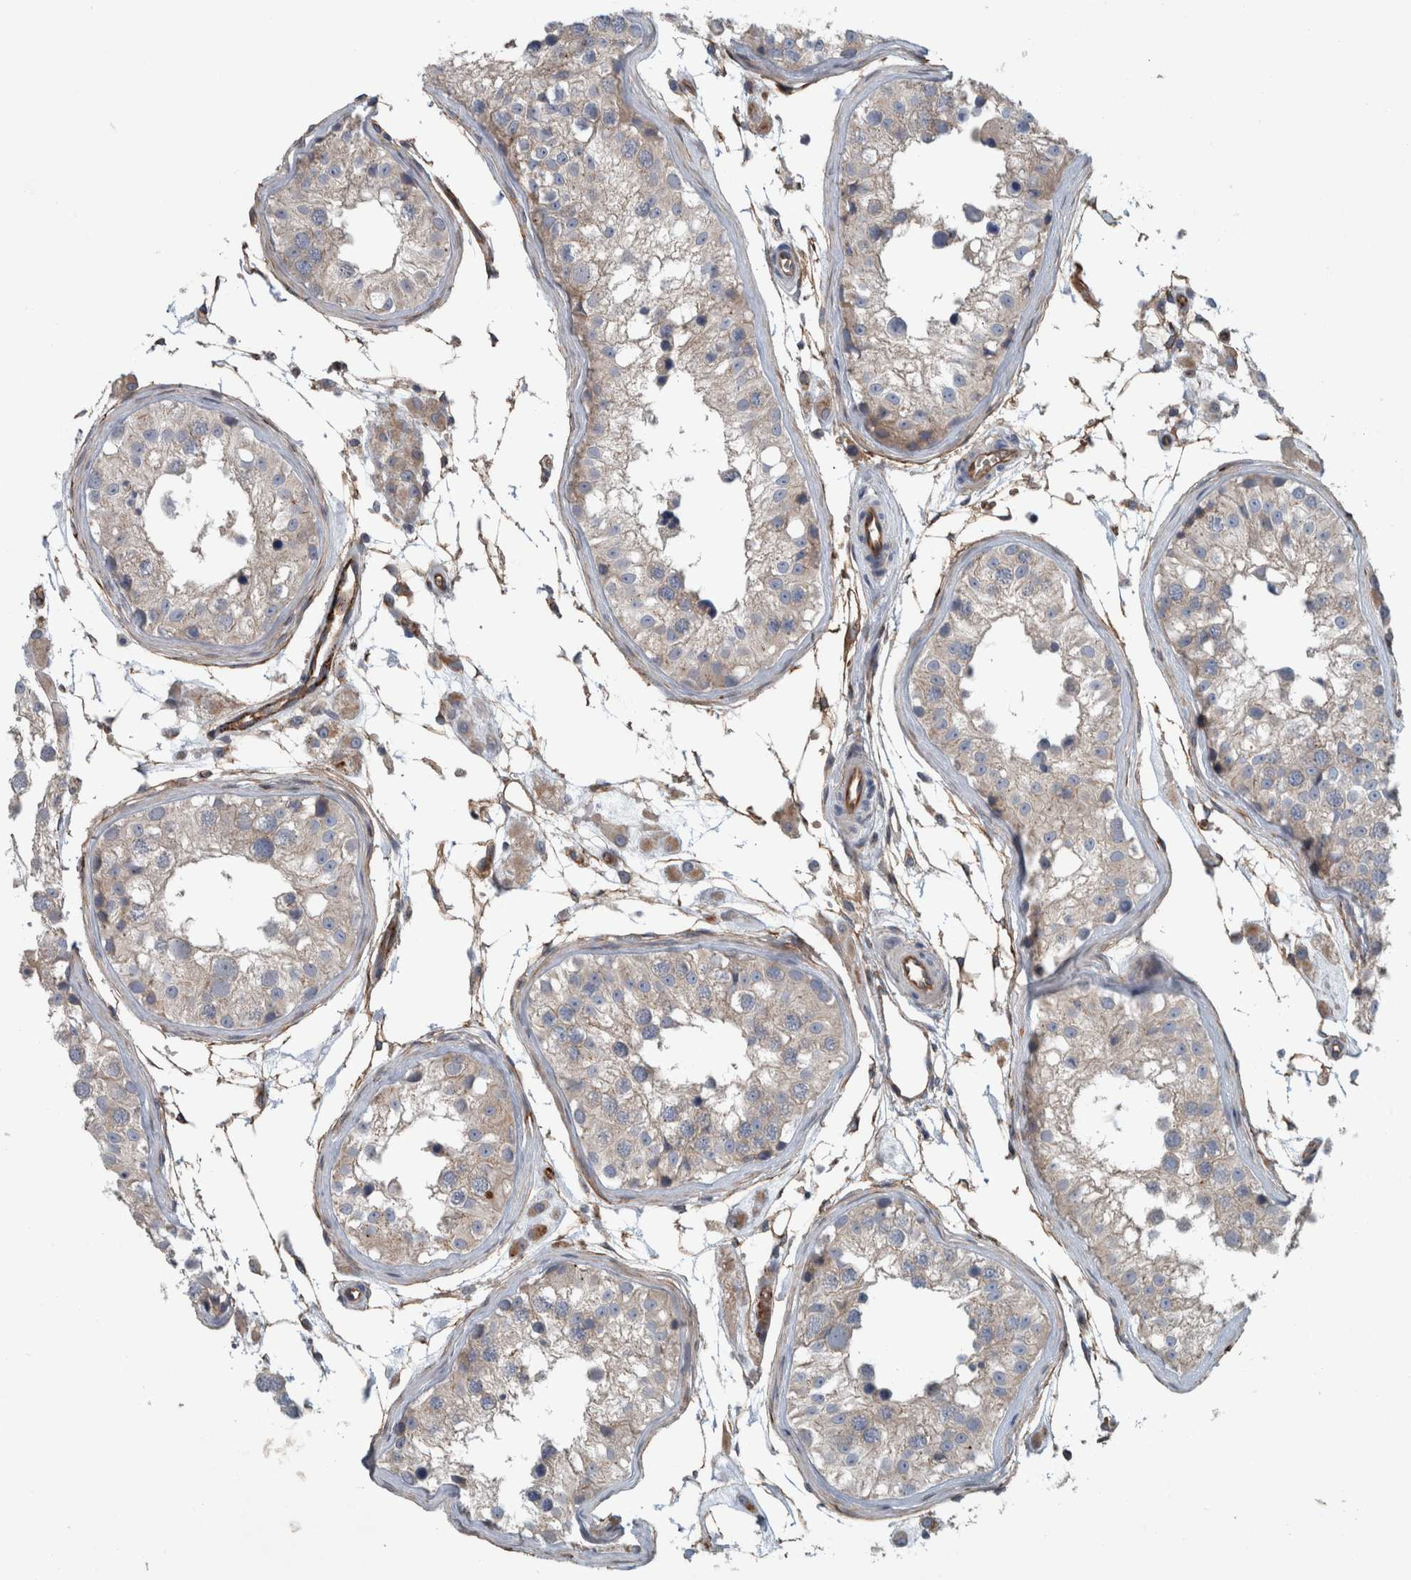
{"staining": {"intensity": "weak", "quantity": ">75%", "location": "cytoplasmic/membranous"}, "tissue": "testis", "cell_type": "Cells in seminiferous ducts", "image_type": "normal", "snomed": [{"axis": "morphology", "description": "Normal tissue, NOS"}, {"axis": "morphology", "description": "Adenocarcinoma, metastatic, NOS"}, {"axis": "topography", "description": "Testis"}], "caption": "Immunohistochemistry (IHC) histopathology image of benign human testis stained for a protein (brown), which exhibits low levels of weak cytoplasmic/membranous staining in approximately >75% of cells in seminiferous ducts.", "gene": "GLT8D2", "patient": {"sex": "male", "age": 26}}